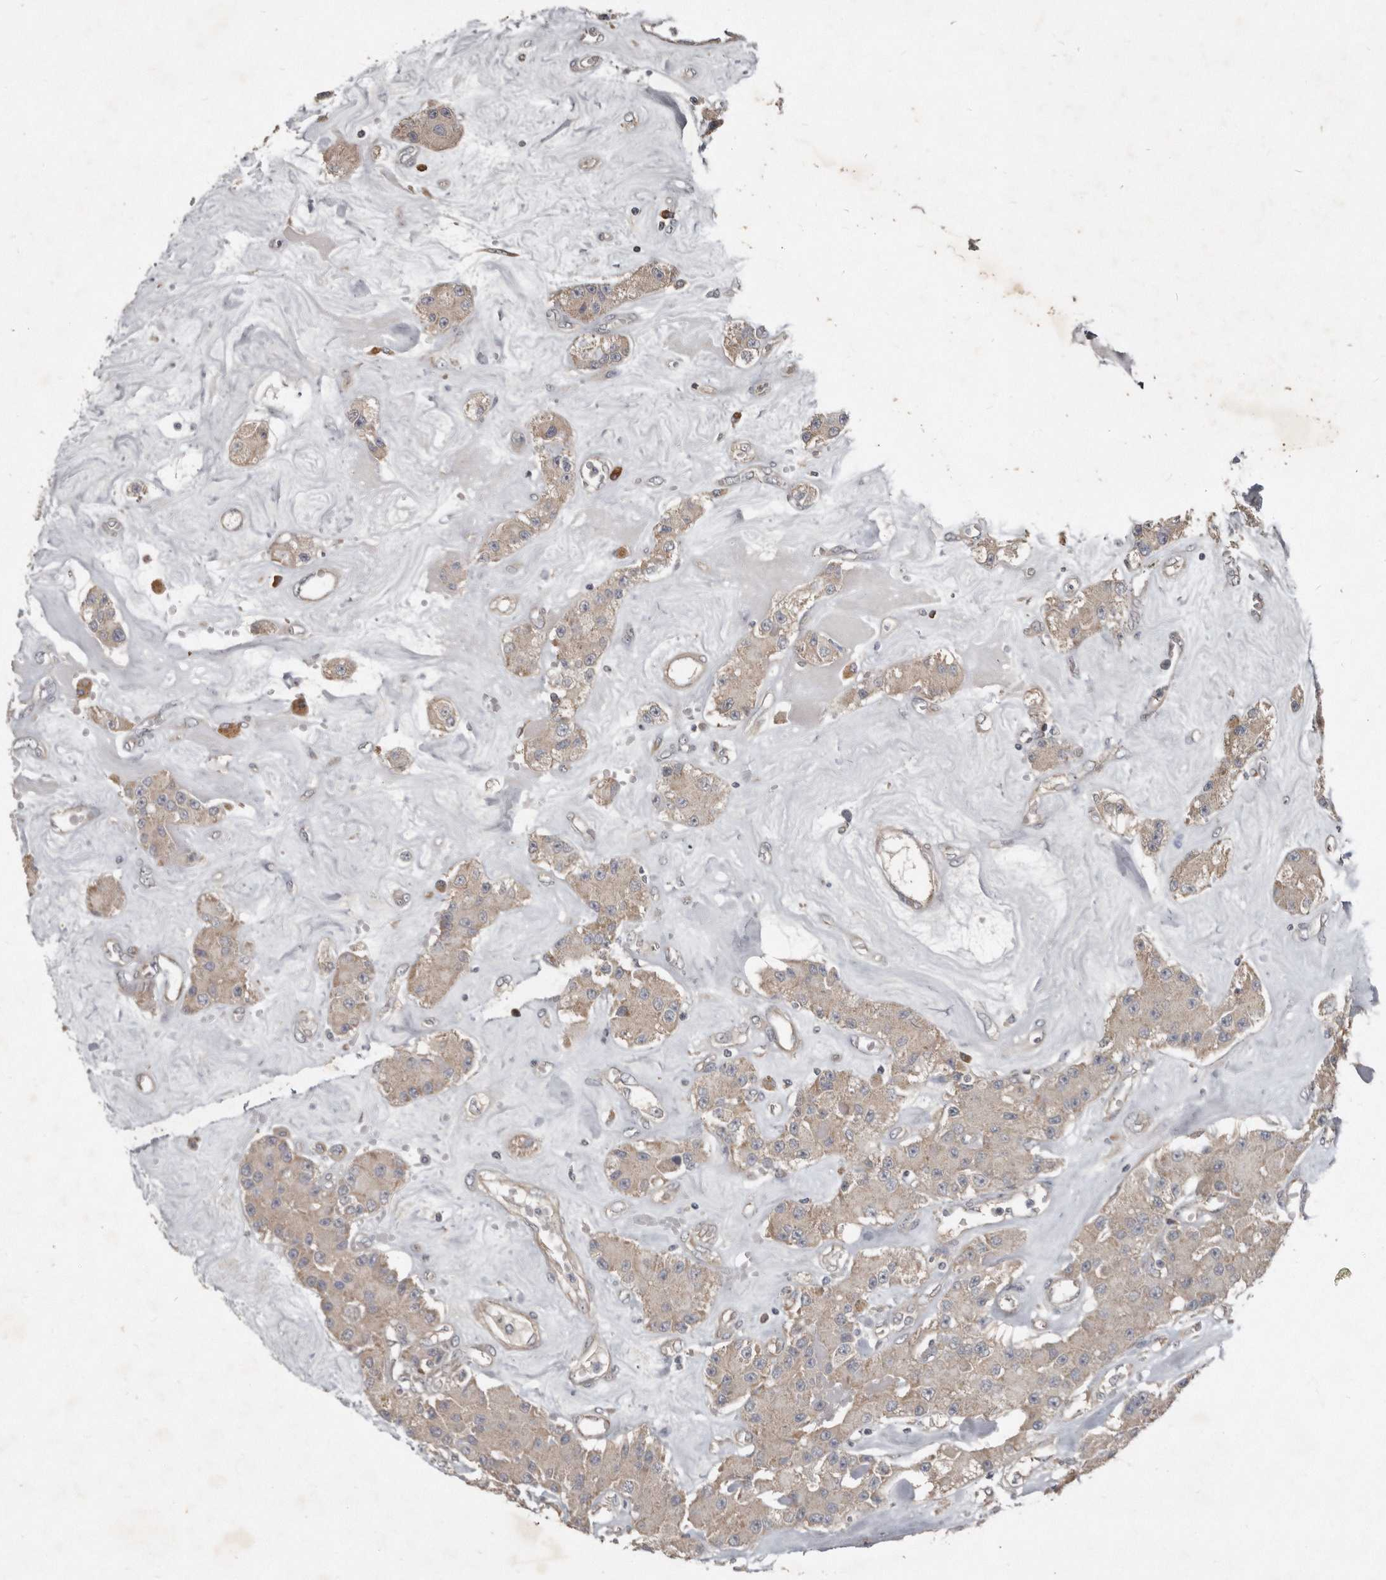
{"staining": {"intensity": "weak", "quantity": "25%-75%", "location": "cytoplasmic/membranous"}, "tissue": "carcinoid", "cell_type": "Tumor cells", "image_type": "cancer", "snomed": [{"axis": "morphology", "description": "Carcinoid, malignant, NOS"}, {"axis": "topography", "description": "Pancreas"}], "caption": "Tumor cells demonstrate low levels of weak cytoplasmic/membranous staining in approximately 25%-75% of cells in human carcinoid (malignant).", "gene": "AKNAD1", "patient": {"sex": "male", "age": 41}}